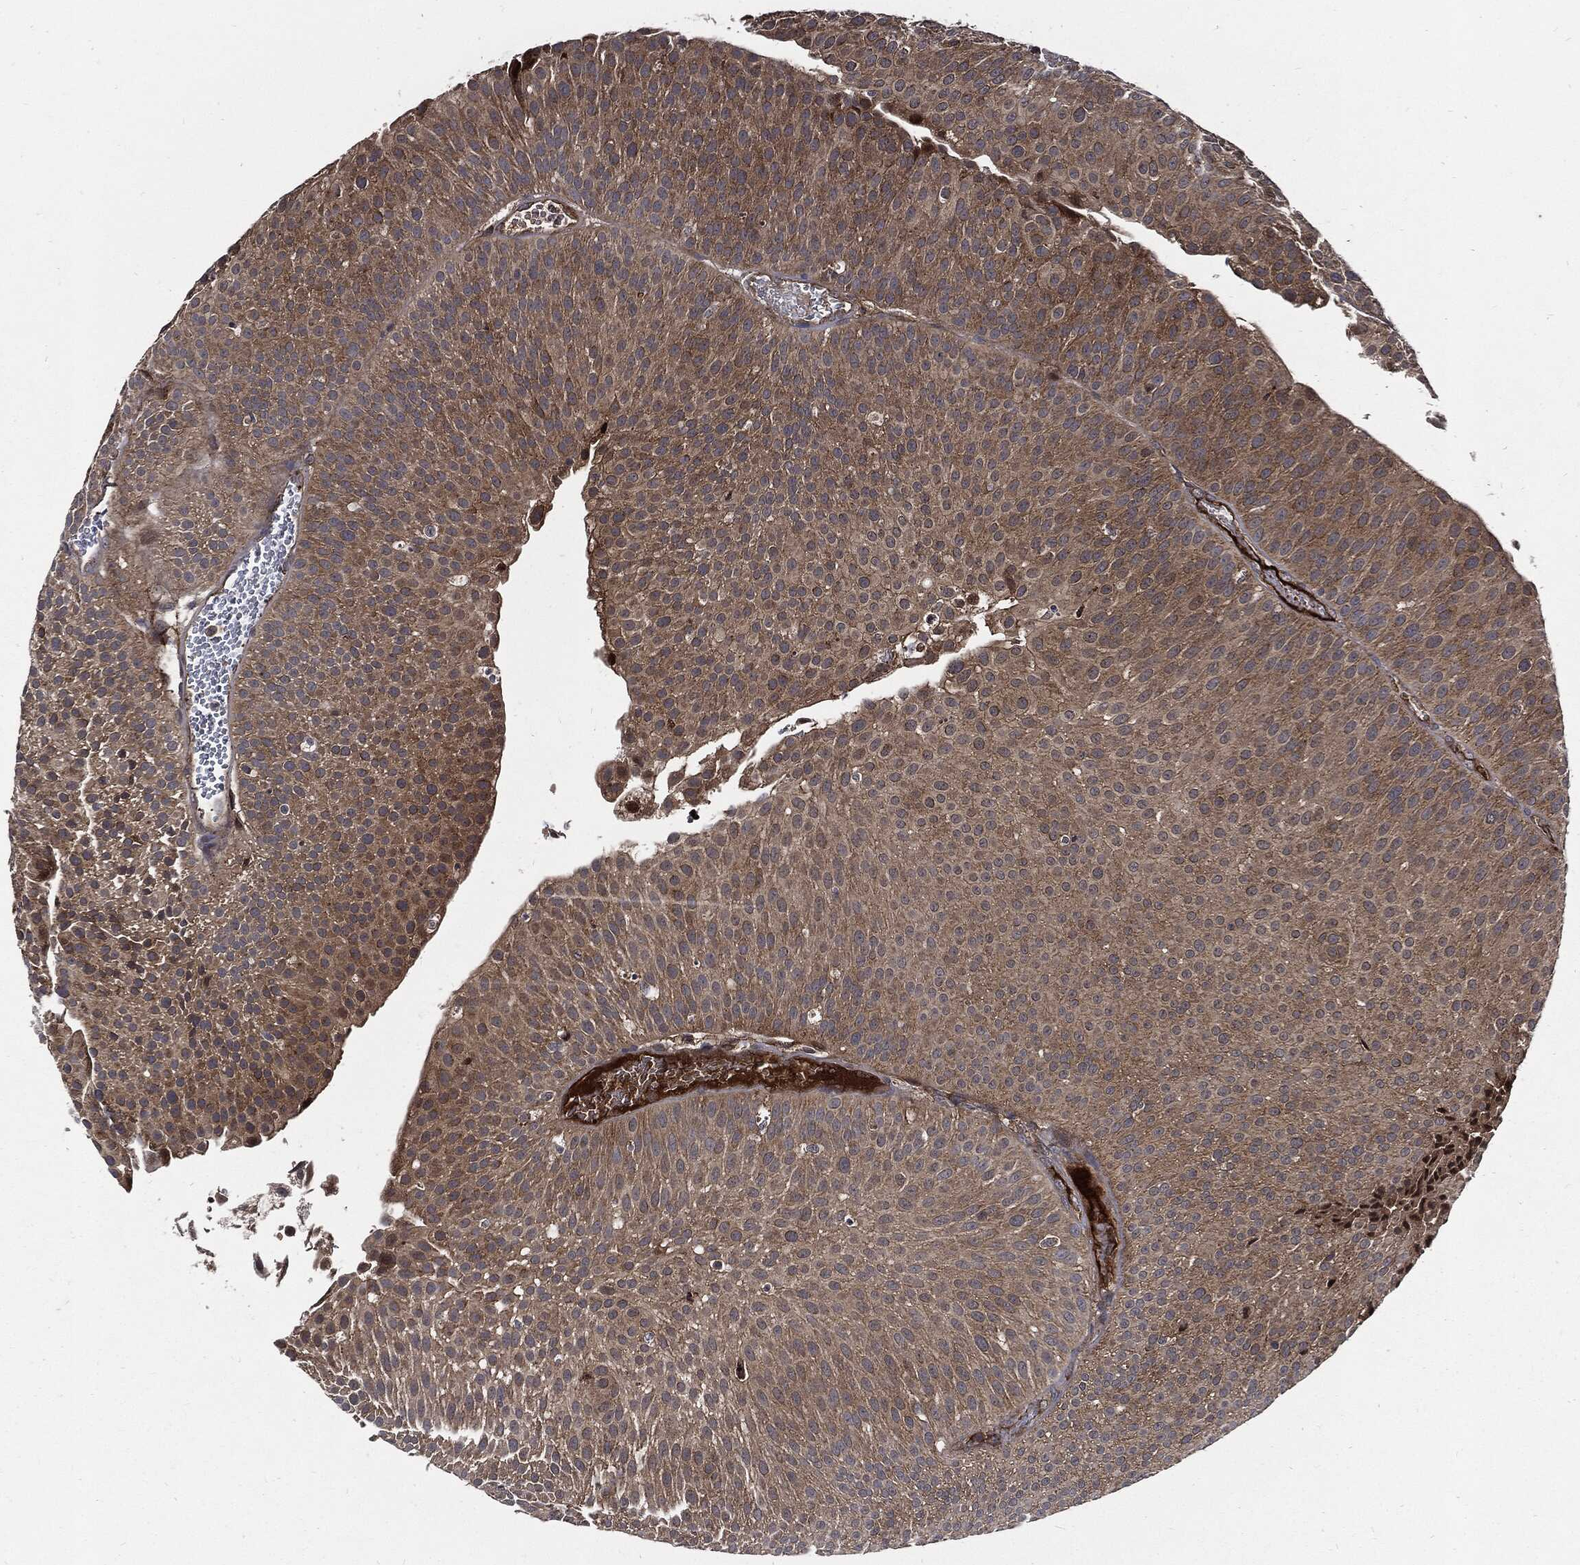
{"staining": {"intensity": "moderate", "quantity": "25%-75%", "location": "cytoplasmic/membranous"}, "tissue": "urothelial cancer", "cell_type": "Tumor cells", "image_type": "cancer", "snomed": [{"axis": "morphology", "description": "Urothelial carcinoma, Low grade"}, {"axis": "topography", "description": "Urinary bladder"}], "caption": "DAB immunohistochemical staining of human urothelial cancer reveals moderate cytoplasmic/membranous protein expression in approximately 25%-75% of tumor cells. The protein of interest is shown in brown color, while the nuclei are stained blue.", "gene": "CLU", "patient": {"sex": "male", "age": 65}}